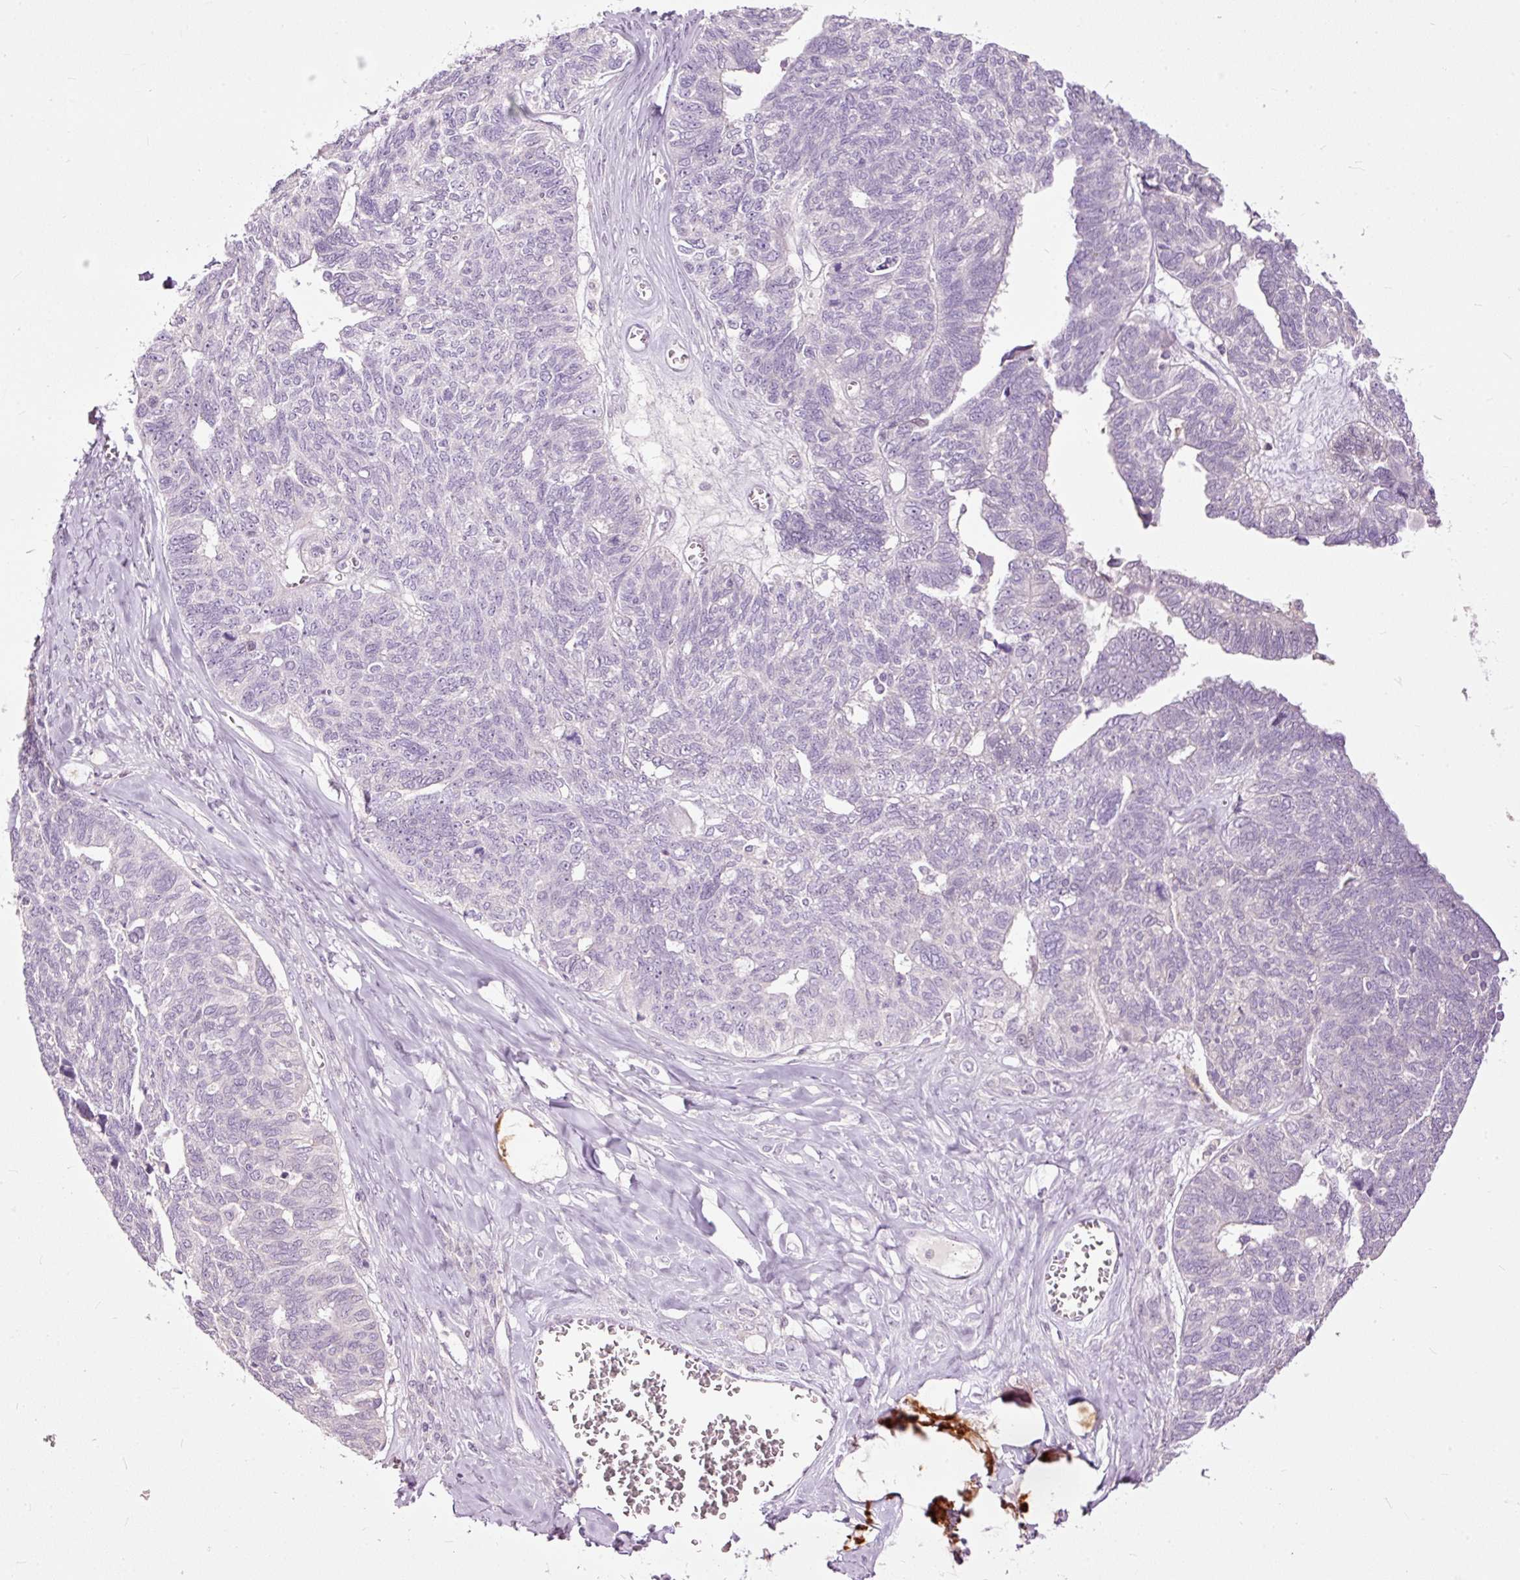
{"staining": {"intensity": "negative", "quantity": "none", "location": "none"}, "tissue": "ovarian cancer", "cell_type": "Tumor cells", "image_type": "cancer", "snomed": [{"axis": "morphology", "description": "Cystadenocarcinoma, serous, NOS"}, {"axis": "topography", "description": "Ovary"}], "caption": "Immunohistochemistry (IHC) image of neoplastic tissue: ovarian serous cystadenocarcinoma stained with DAB demonstrates no significant protein expression in tumor cells.", "gene": "FCRL4", "patient": {"sex": "female", "age": 79}}